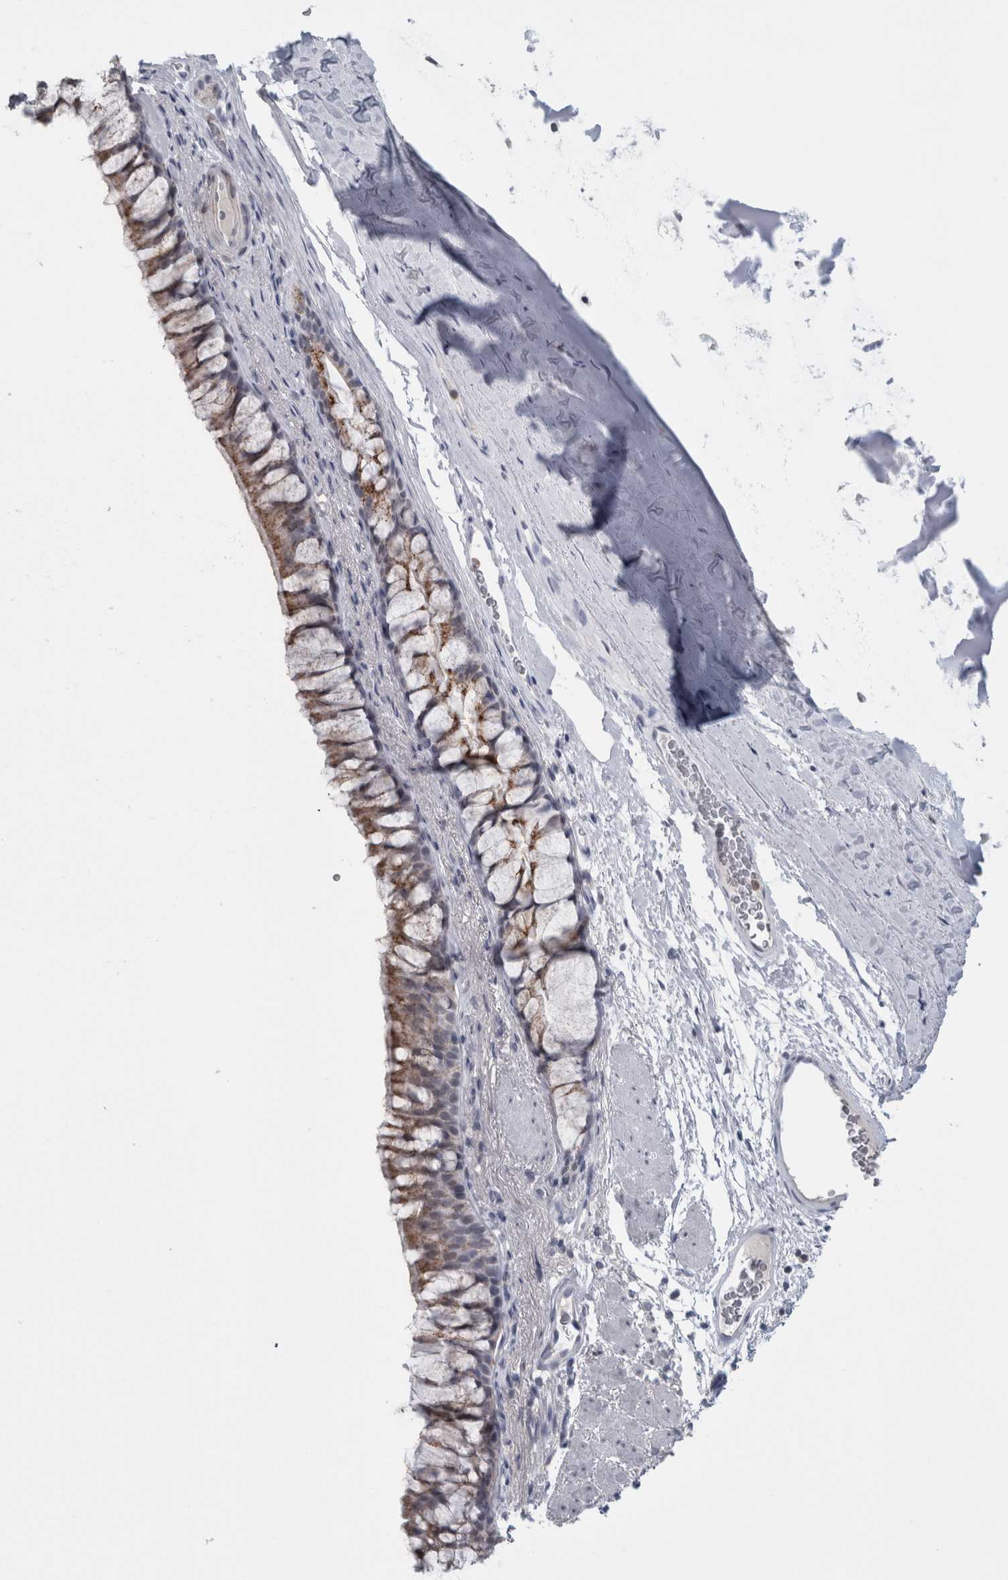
{"staining": {"intensity": "moderate", "quantity": ">75%", "location": "cytoplasmic/membranous"}, "tissue": "bronchus", "cell_type": "Respiratory epithelial cells", "image_type": "normal", "snomed": [{"axis": "morphology", "description": "Normal tissue, NOS"}, {"axis": "topography", "description": "Cartilage tissue"}, {"axis": "topography", "description": "Bronchus"}], "caption": "Bronchus was stained to show a protein in brown. There is medium levels of moderate cytoplasmic/membranous expression in approximately >75% of respiratory epithelial cells. (brown staining indicates protein expression, while blue staining denotes nuclei).", "gene": "PLIN1", "patient": {"sex": "female", "age": 53}}